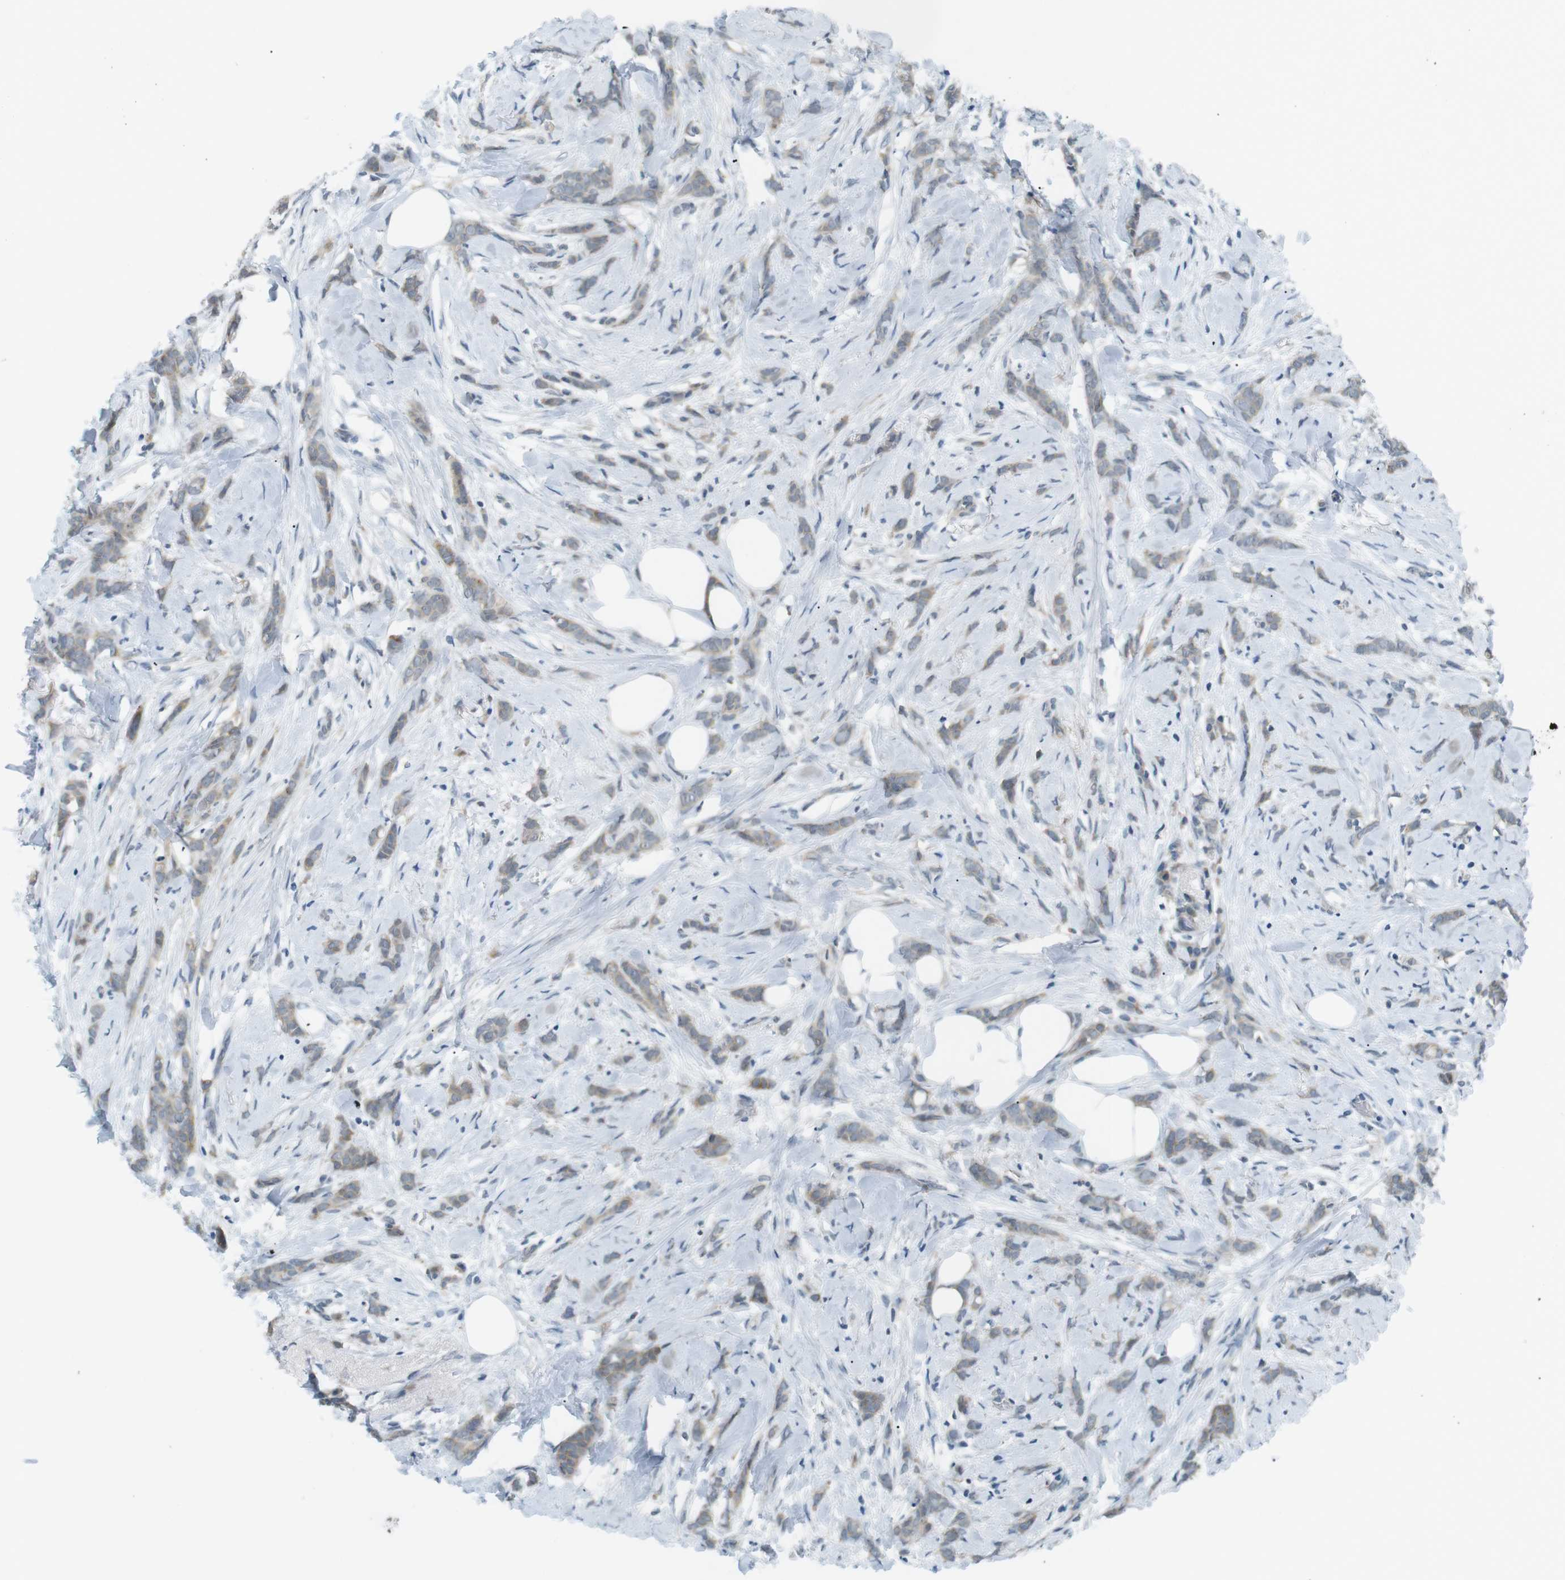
{"staining": {"intensity": "weak", "quantity": "25%-75%", "location": "cytoplasmic/membranous"}, "tissue": "breast cancer", "cell_type": "Tumor cells", "image_type": "cancer", "snomed": [{"axis": "morphology", "description": "Lobular carcinoma, in situ"}, {"axis": "morphology", "description": "Lobular carcinoma"}, {"axis": "topography", "description": "Breast"}], "caption": "Immunohistochemistry (IHC) (DAB) staining of human breast cancer shows weak cytoplasmic/membranous protein expression in about 25%-75% of tumor cells.", "gene": "RTN3", "patient": {"sex": "female", "age": 41}}